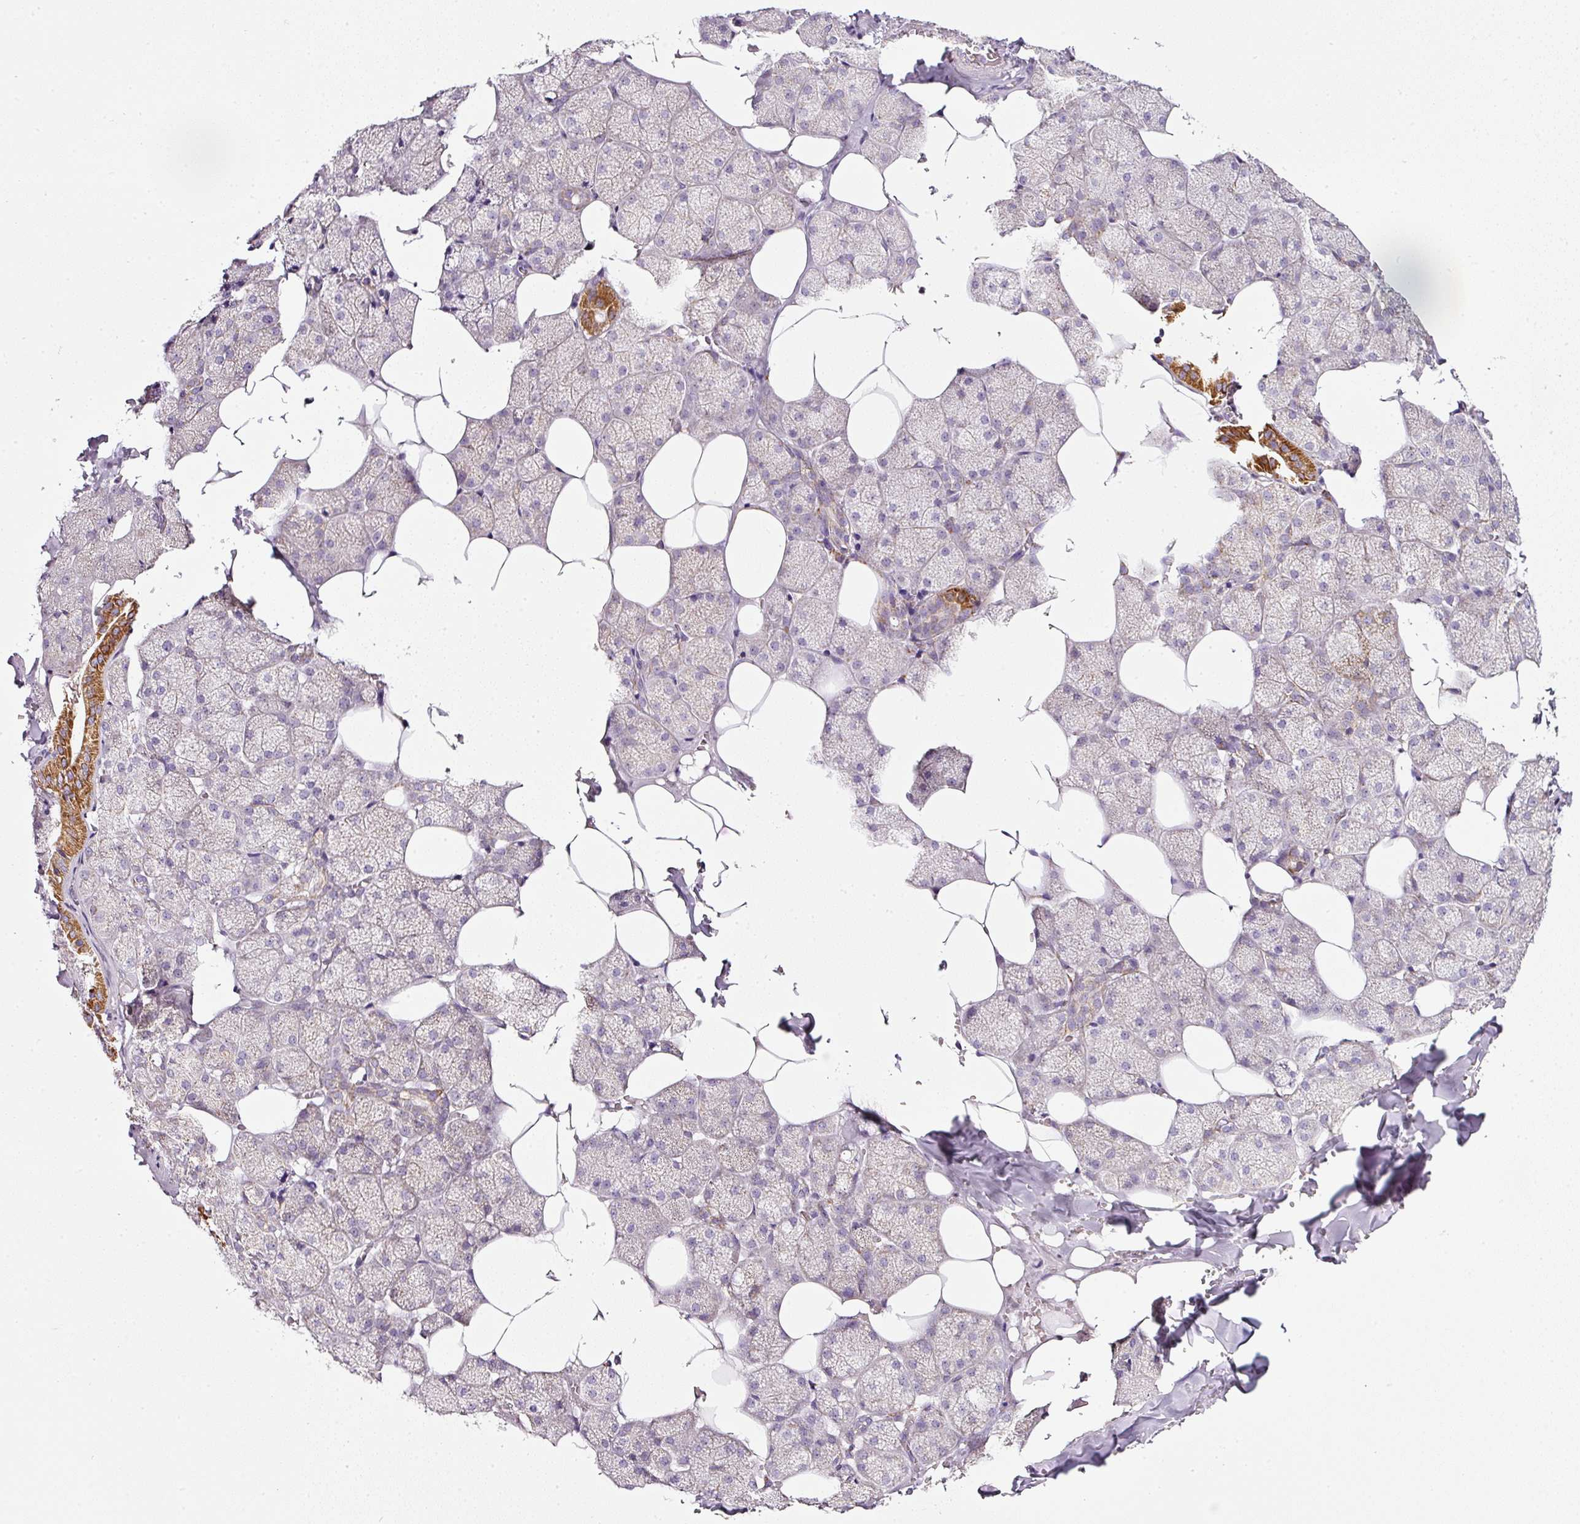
{"staining": {"intensity": "strong", "quantity": "<25%", "location": "cytoplasmic/membranous"}, "tissue": "salivary gland", "cell_type": "Glandular cells", "image_type": "normal", "snomed": [{"axis": "morphology", "description": "Normal tissue, NOS"}, {"axis": "topography", "description": "Salivary gland"}, {"axis": "topography", "description": "Peripheral nerve tissue"}], "caption": "Immunohistochemistry (IHC) of normal salivary gland demonstrates medium levels of strong cytoplasmic/membranous expression in about <25% of glandular cells. Ihc stains the protein in brown and the nuclei are stained blue.", "gene": "SDHA", "patient": {"sex": "male", "age": 38}}